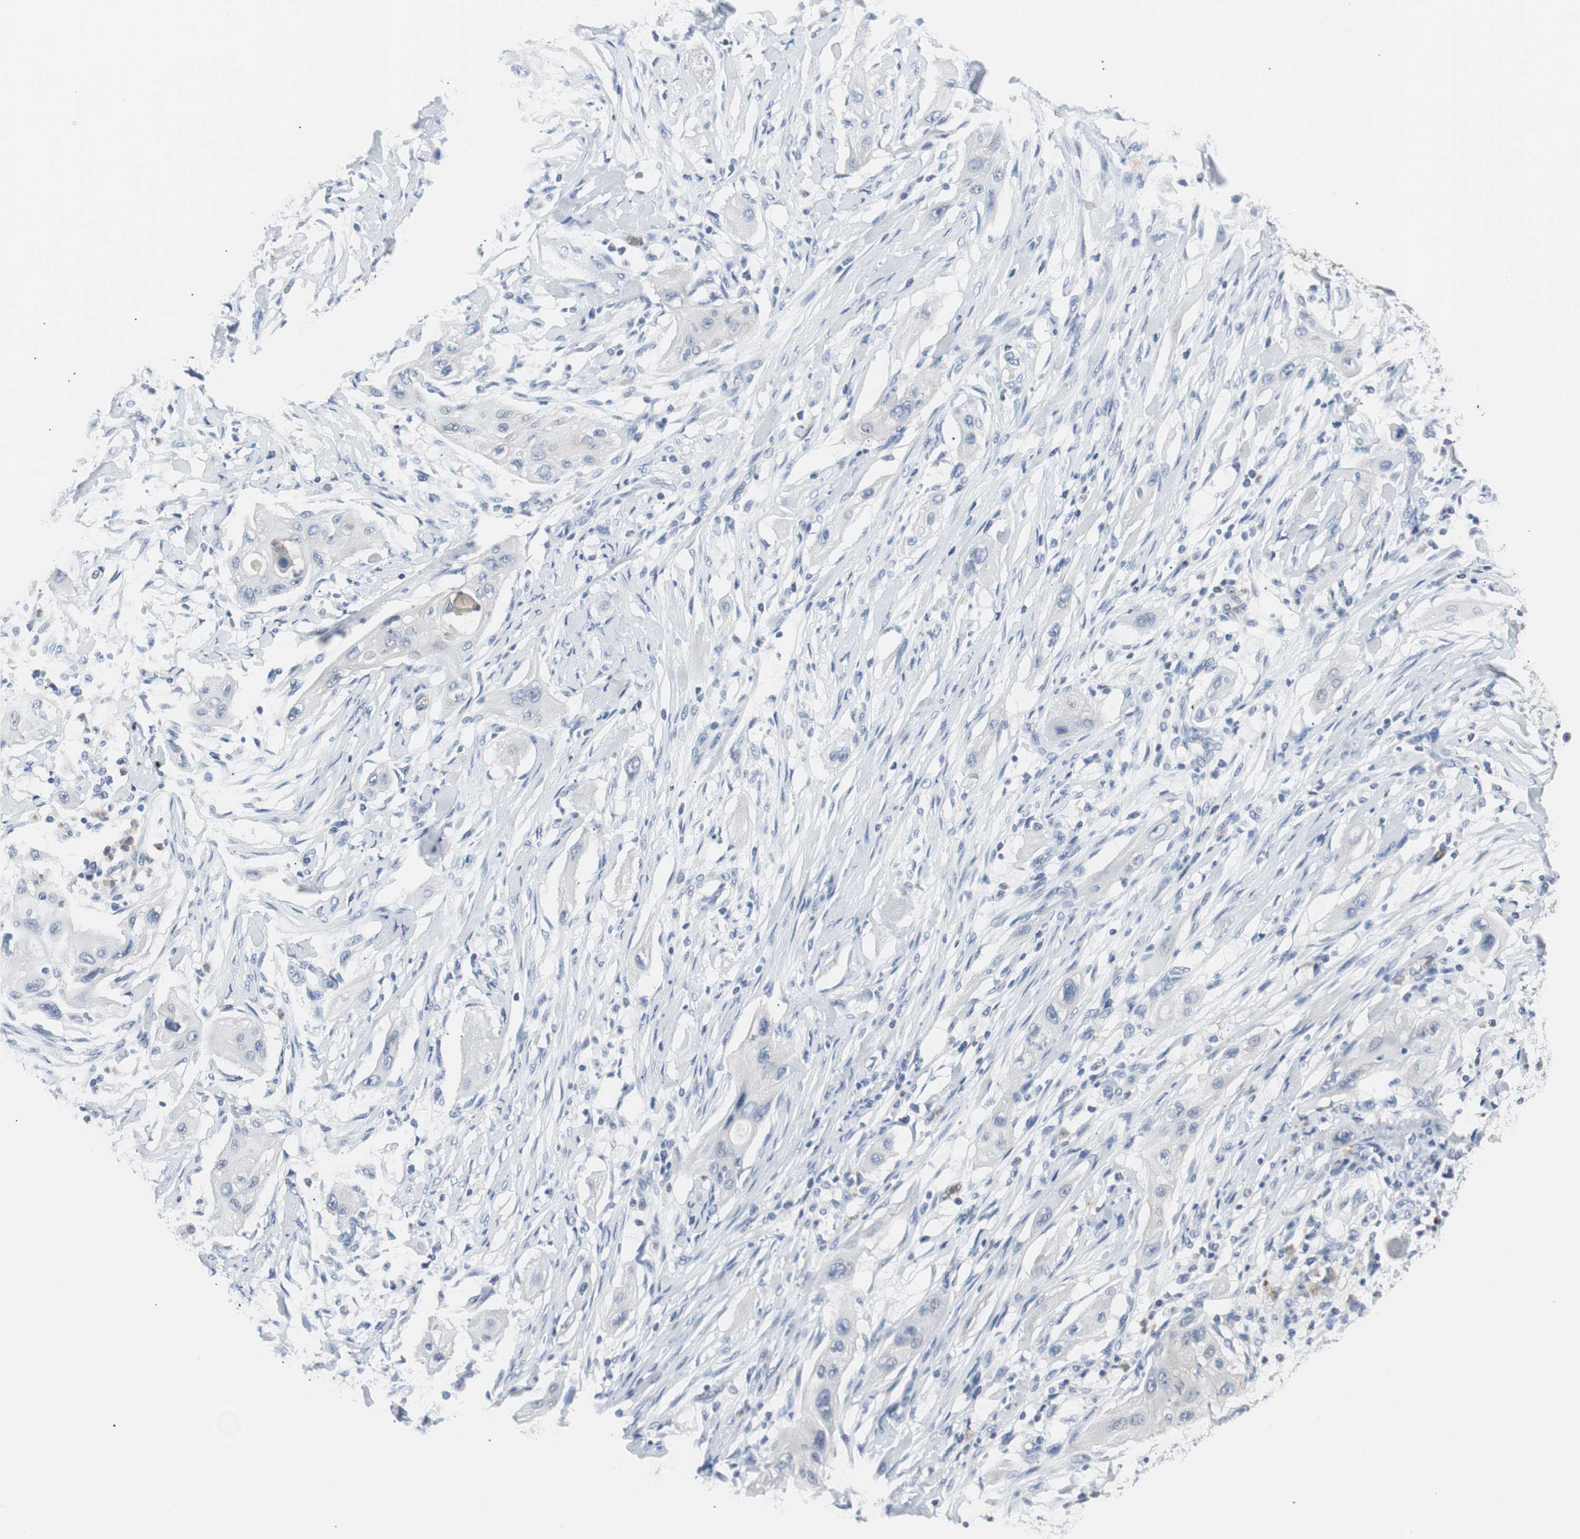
{"staining": {"intensity": "negative", "quantity": "none", "location": "none"}, "tissue": "lung cancer", "cell_type": "Tumor cells", "image_type": "cancer", "snomed": [{"axis": "morphology", "description": "Squamous cell carcinoma, NOS"}, {"axis": "topography", "description": "Lung"}], "caption": "This is an immunohistochemistry histopathology image of human lung cancer. There is no expression in tumor cells.", "gene": "RASA1", "patient": {"sex": "female", "age": 47}}